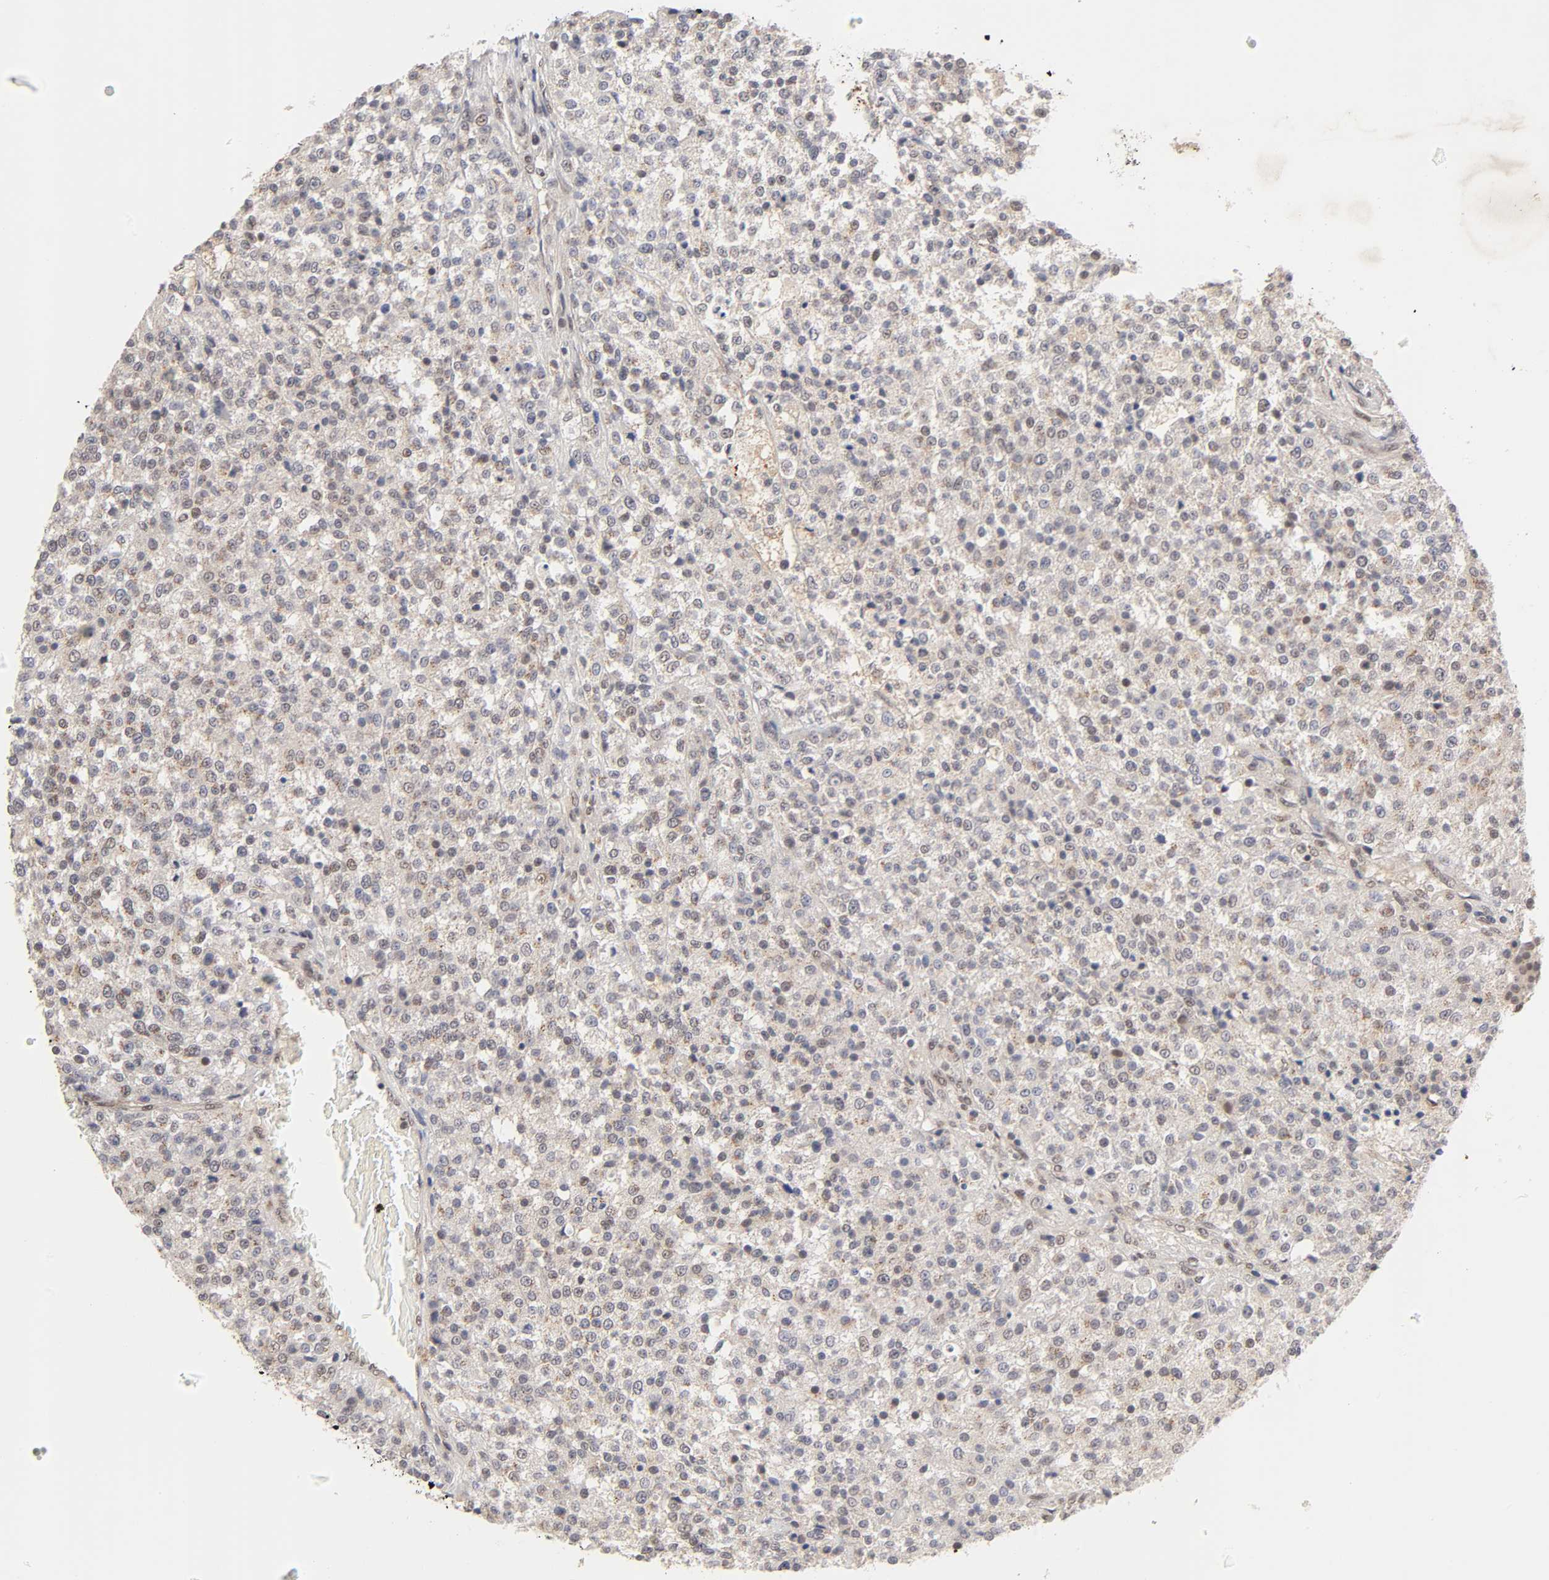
{"staining": {"intensity": "weak", "quantity": "25%-75%", "location": "nuclear"}, "tissue": "testis cancer", "cell_type": "Tumor cells", "image_type": "cancer", "snomed": [{"axis": "morphology", "description": "Seminoma, NOS"}, {"axis": "topography", "description": "Testis"}], "caption": "This histopathology image displays immunohistochemistry (IHC) staining of human seminoma (testis), with low weak nuclear staining in about 25%-75% of tumor cells.", "gene": "EP300", "patient": {"sex": "male", "age": 59}}